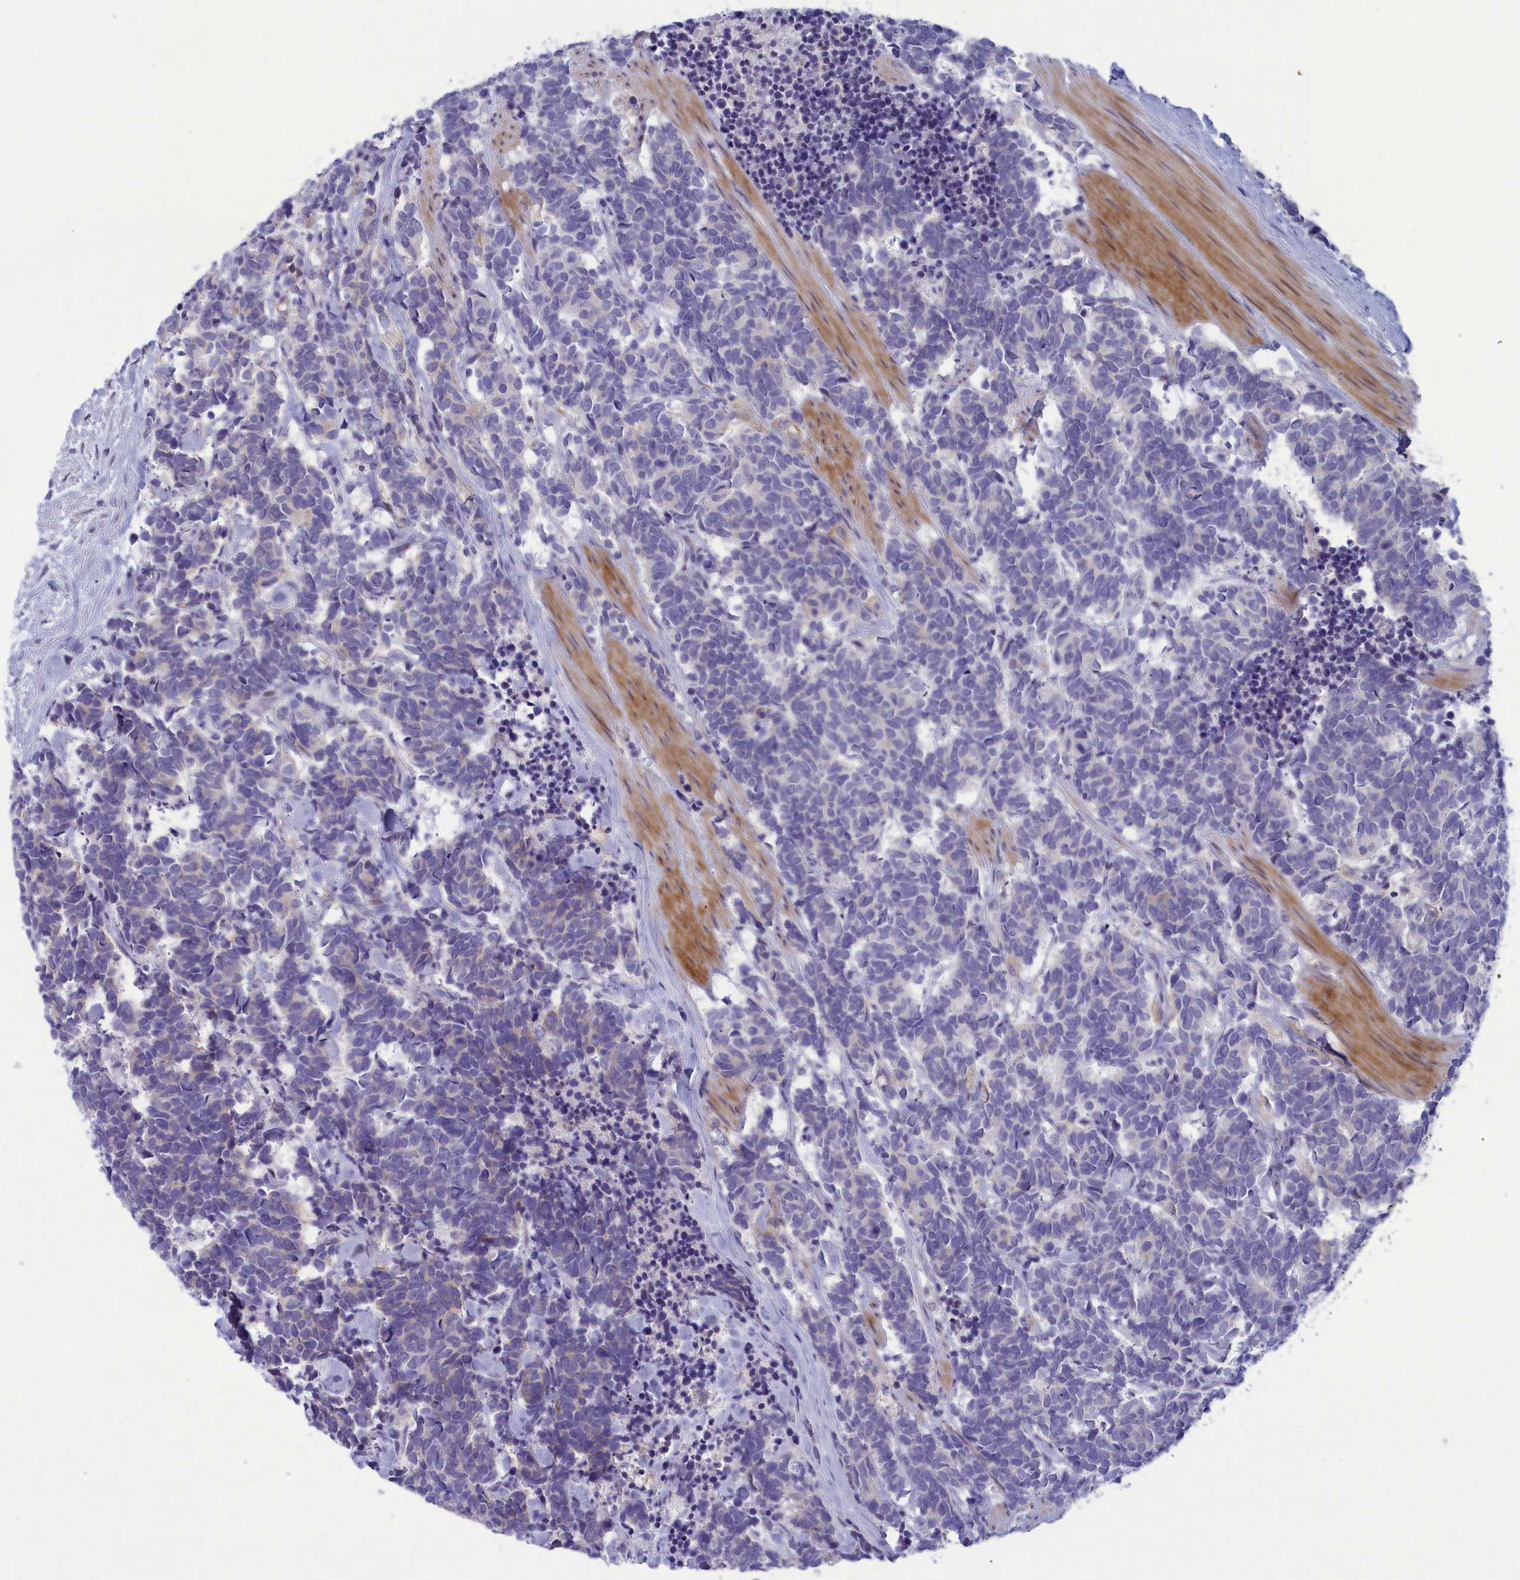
{"staining": {"intensity": "negative", "quantity": "none", "location": "none"}, "tissue": "carcinoid", "cell_type": "Tumor cells", "image_type": "cancer", "snomed": [{"axis": "morphology", "description": "Carcinoma, NOS"}, {"axis": "morphology", "description": "Carcinoid, malignant, NOS"}, {"axis": "topography", "description": "Prostate"}], "caption": "The histopathology image reveals no significant positivity in tumor cells of carcinoid.", "gene": "CORO2A", "patient": {"sex": "male", "age": 57}}